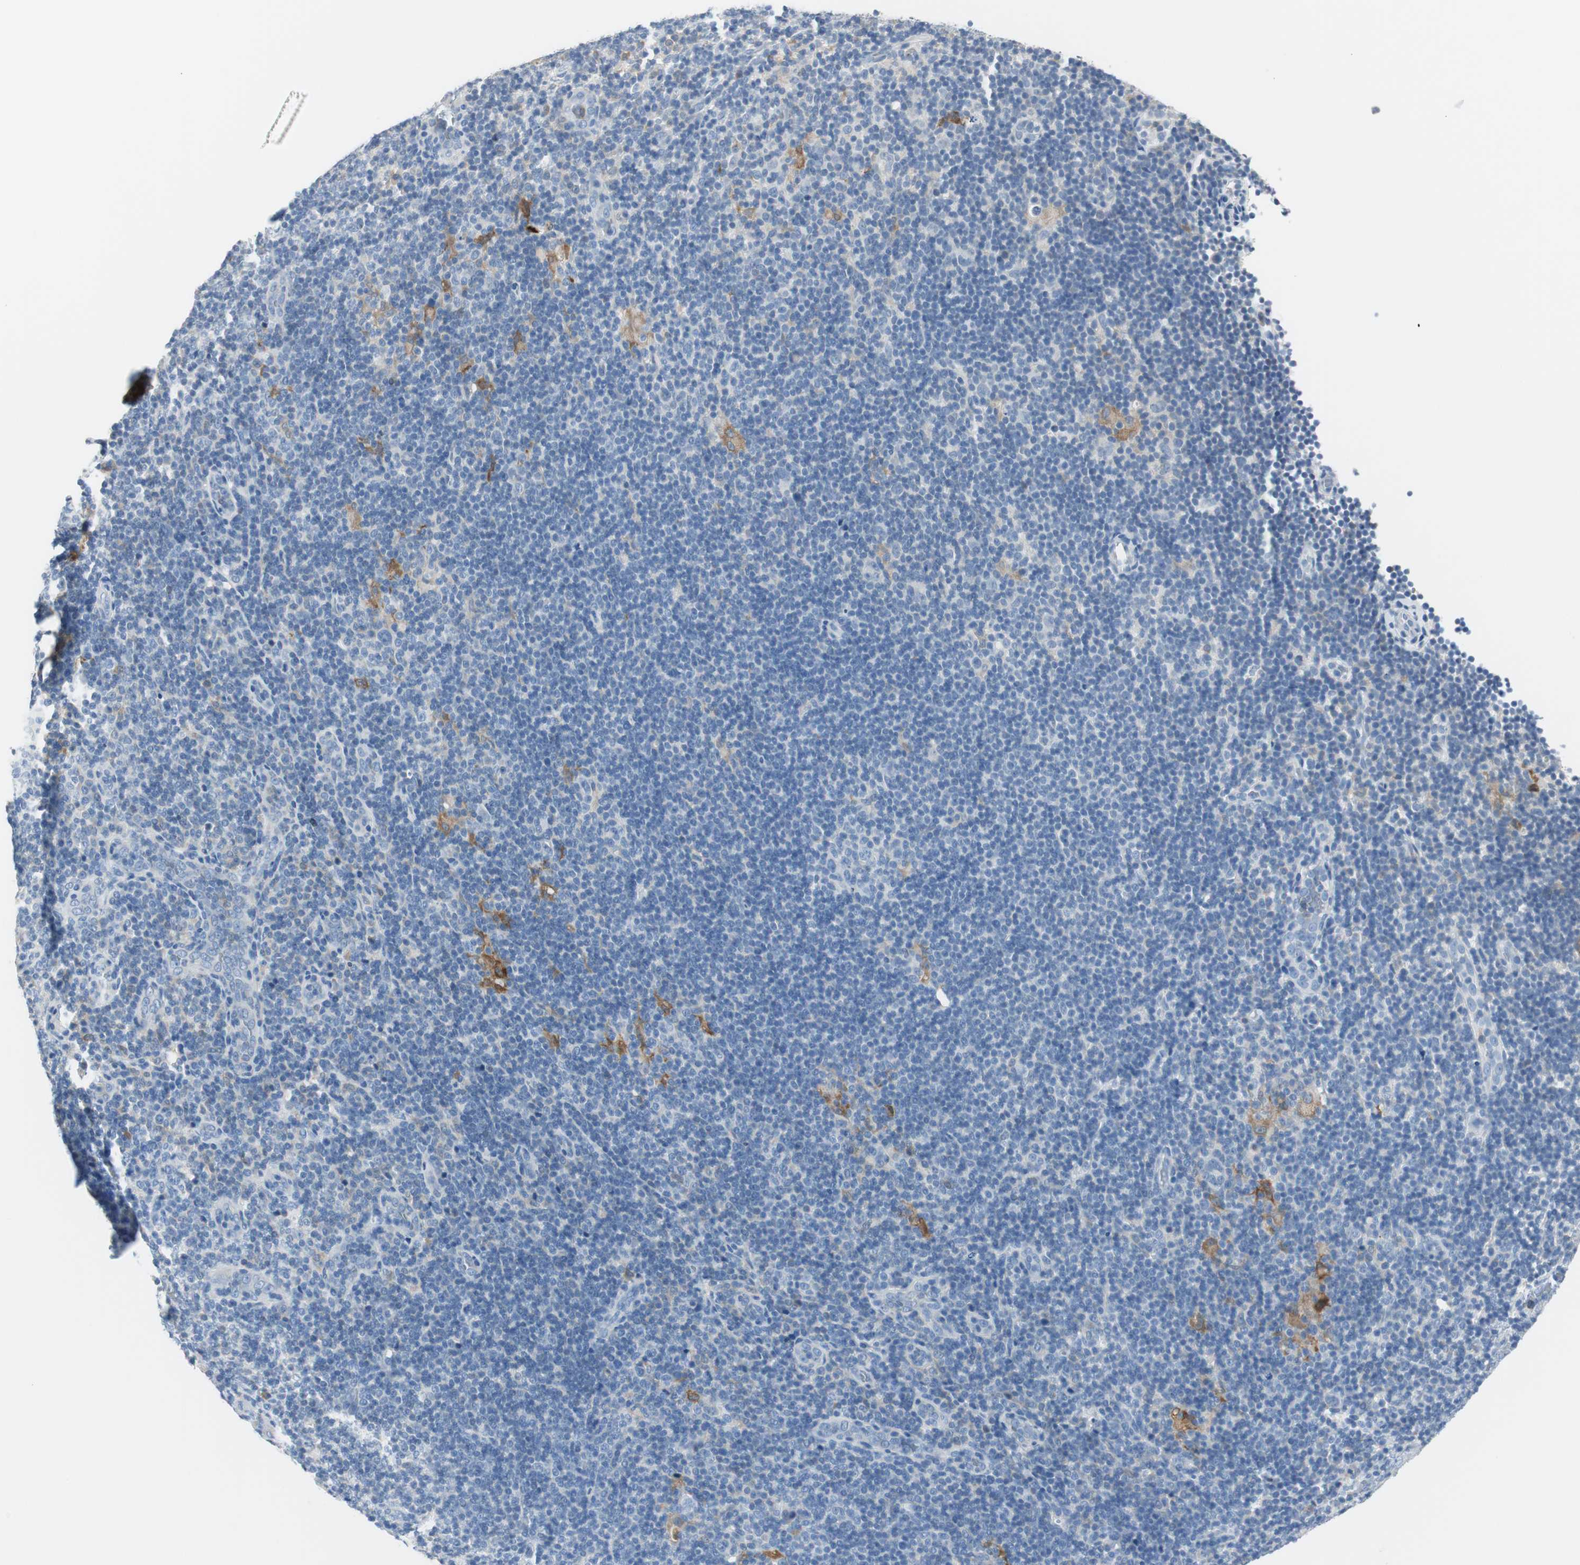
{"staining": {"intensity": "negative", "quantity": "none", "location": "none"}, "tissue": "lymphoma", "cell_type": "Tumor cells", "image_type": "cancer", "snomed": [{"axis": "morphology", "description": "Hodgkin's disease, NOS"}, {"axis": "topography", "description": "Lymph node"}], "caption": "An immunohistochemistry (IHC) micrograph of lymphoma is shown. There is no staining in tumor cells of lymphoma. The staining is performed using DAB (3,3'-diaminobenzidine) brown chromogen with nuclei counter-stained in using hematoxylin.", "gene": "FBP1", "patient": {"sex": "female", "age": 57}}